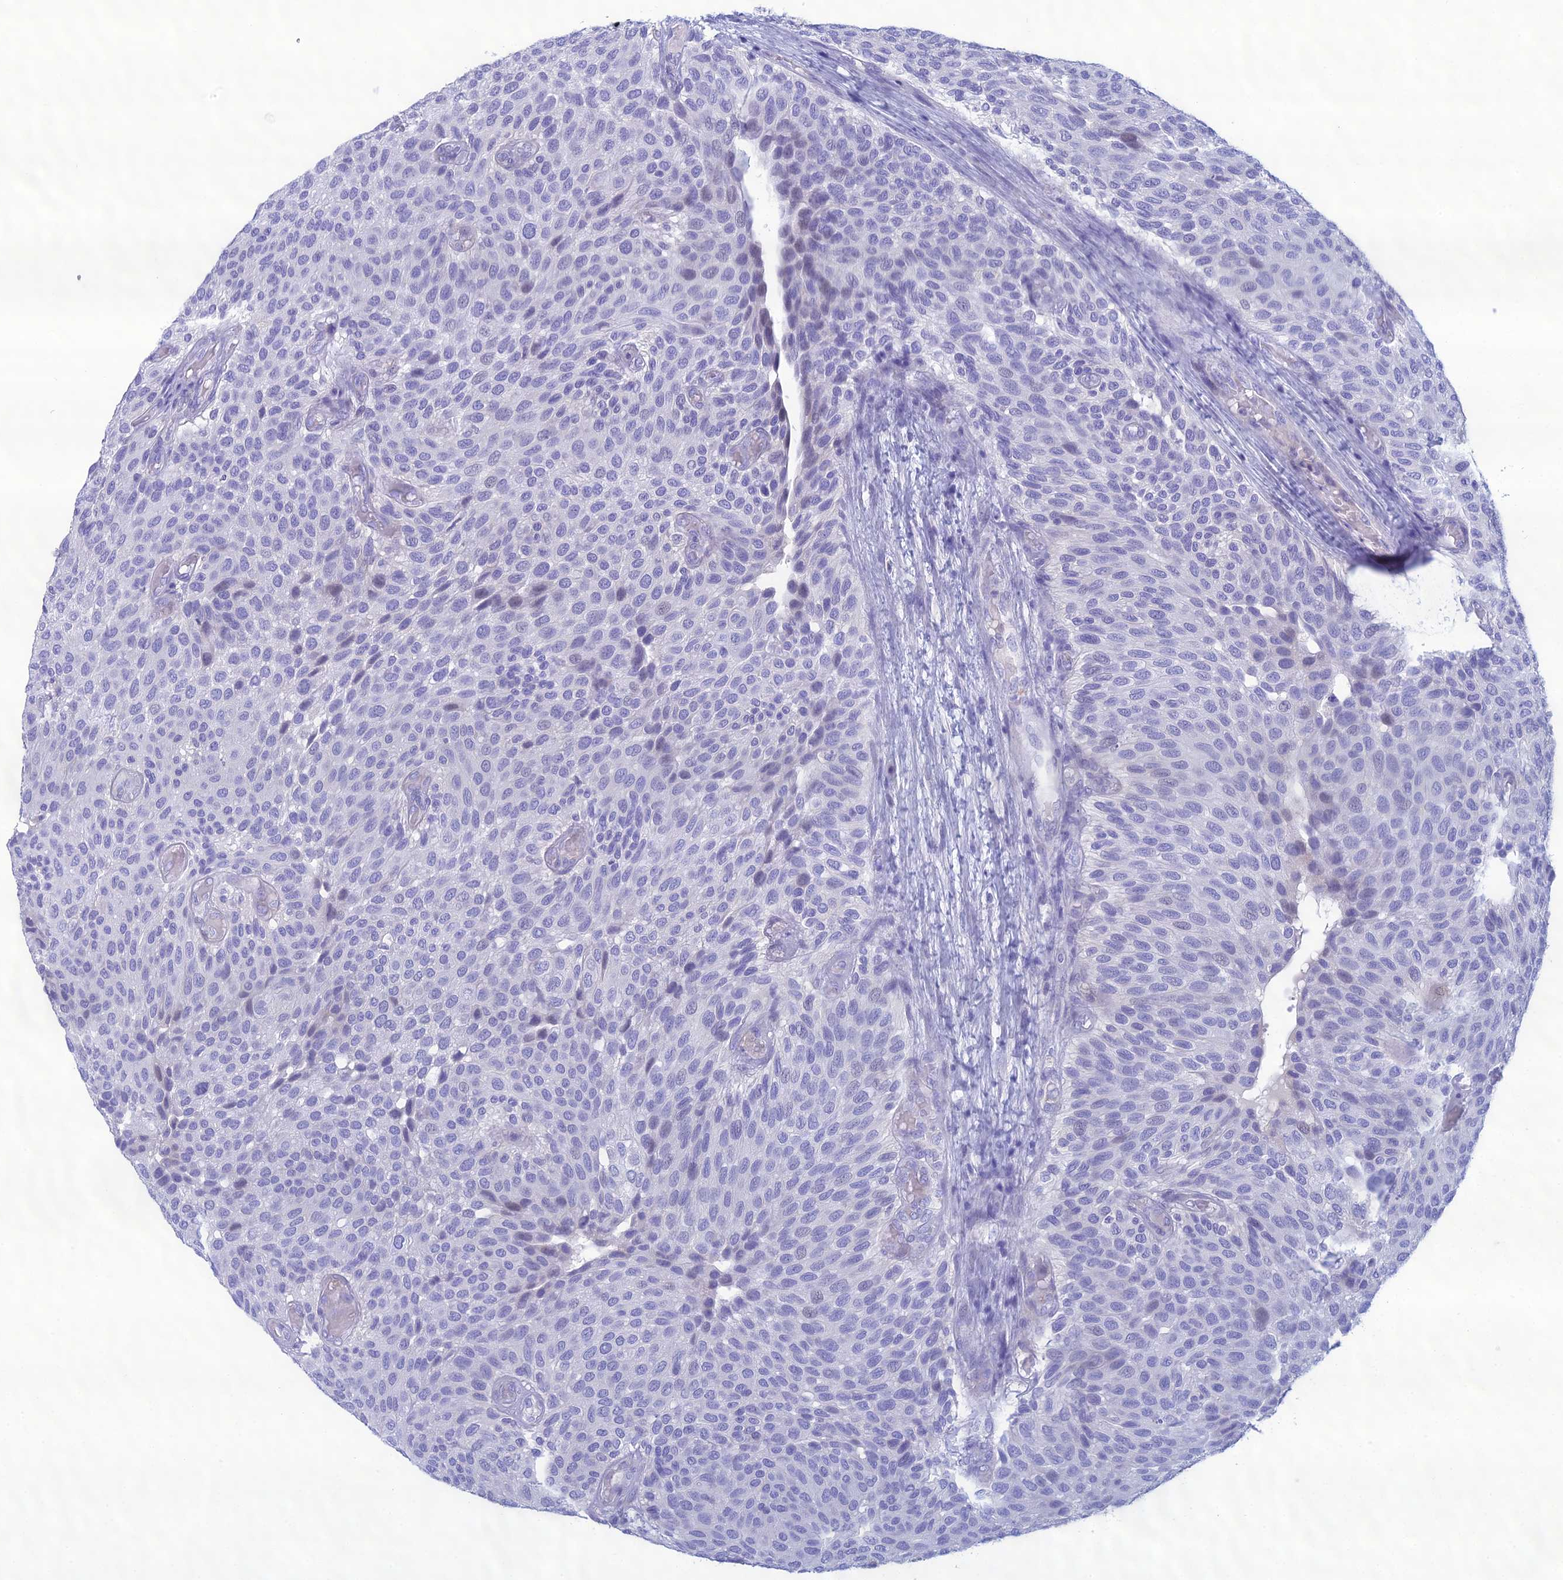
{"staining": {"intensity": "negative", "quantity": "none", "location": "none"}, "tissue": "urothelial cancer", "cell_type": "Tumor cells", "image_type": "cancer", "snomed": [{"axis": "morphology", "description": "Urothelial carcinoma, Low grade"}, {"axis": "topography", "description": "Urinary bladder"}], "caption": "This is a histopathology image of immunohistochemistry (IHC) staining of low-grade urothelial carcinoma, which shows no positivity in tumor cells. The staining was performed using DAB to visualize the protein expression in brown, while the nuclei were stained in blue with hematoxylin (Magnification: 20x).", "gene": "CRB2", "patient": {"sex": "male", "age": 89}}